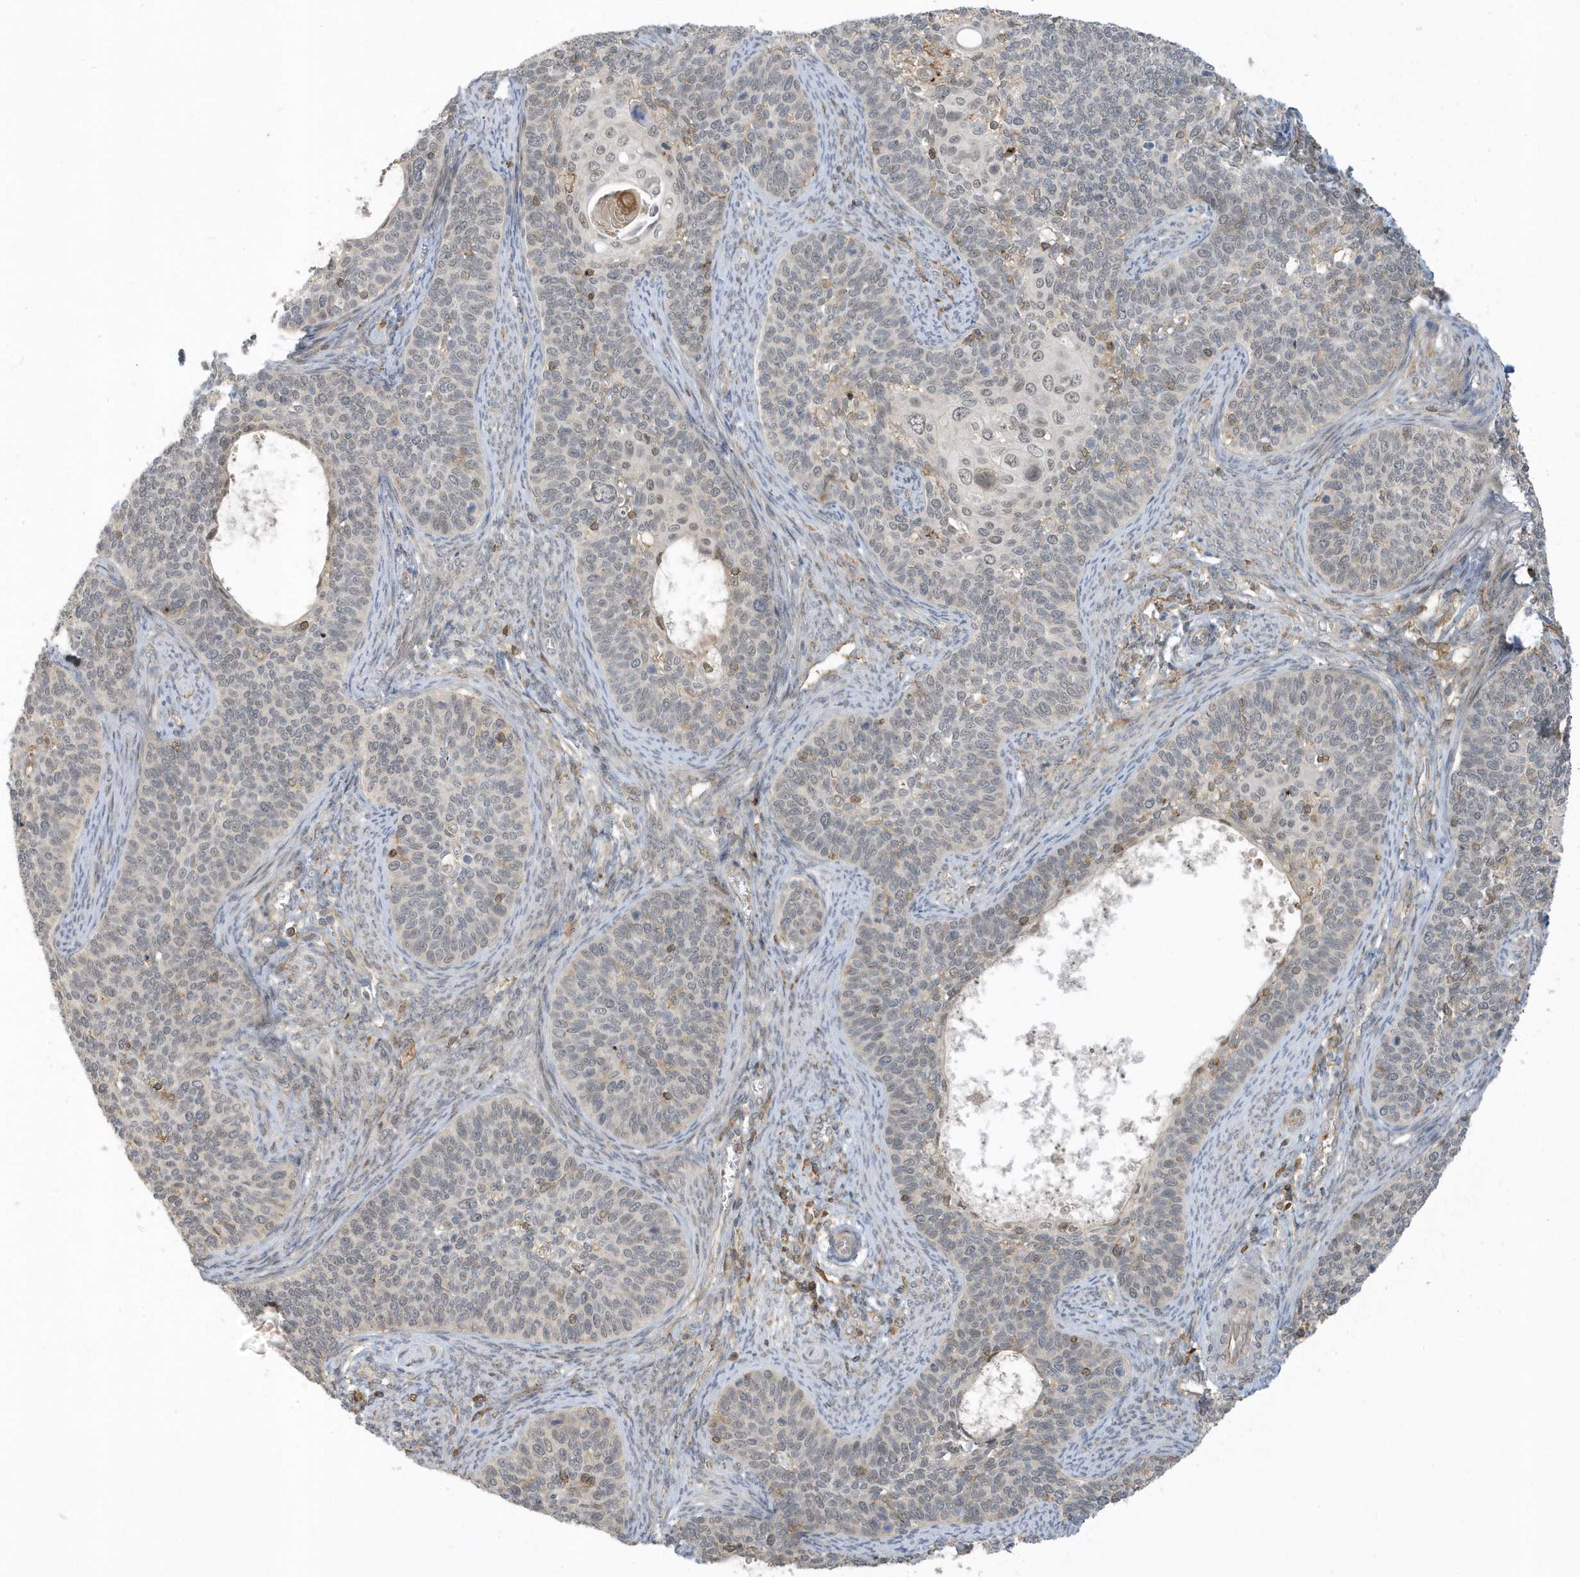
{"staining": {"intensity": "weak", "quantity": "25%-75%", "location": "cytoplasmic/membranous,nuclear"}, "tissue": "cervical cancer", "cell_type": "Tumor cells", "image_type": "cancer", "snomed": [{"axis": "morphology", "description": "Squamous cell carcinoma, NOS"}, {"axis": "topography", "description": "Cervix"}], "caption": "Immunohistochemical staining of cervical squamous cell carcinoma demonstrates low levels of weak cytoplasmic/membranous and nuclear positivity in approximately 25%-75% of tumor cells. Nuclei are stained in blue.", "gene": "ZBTB8A", "patient": {"sex": "female", "age": 33}}